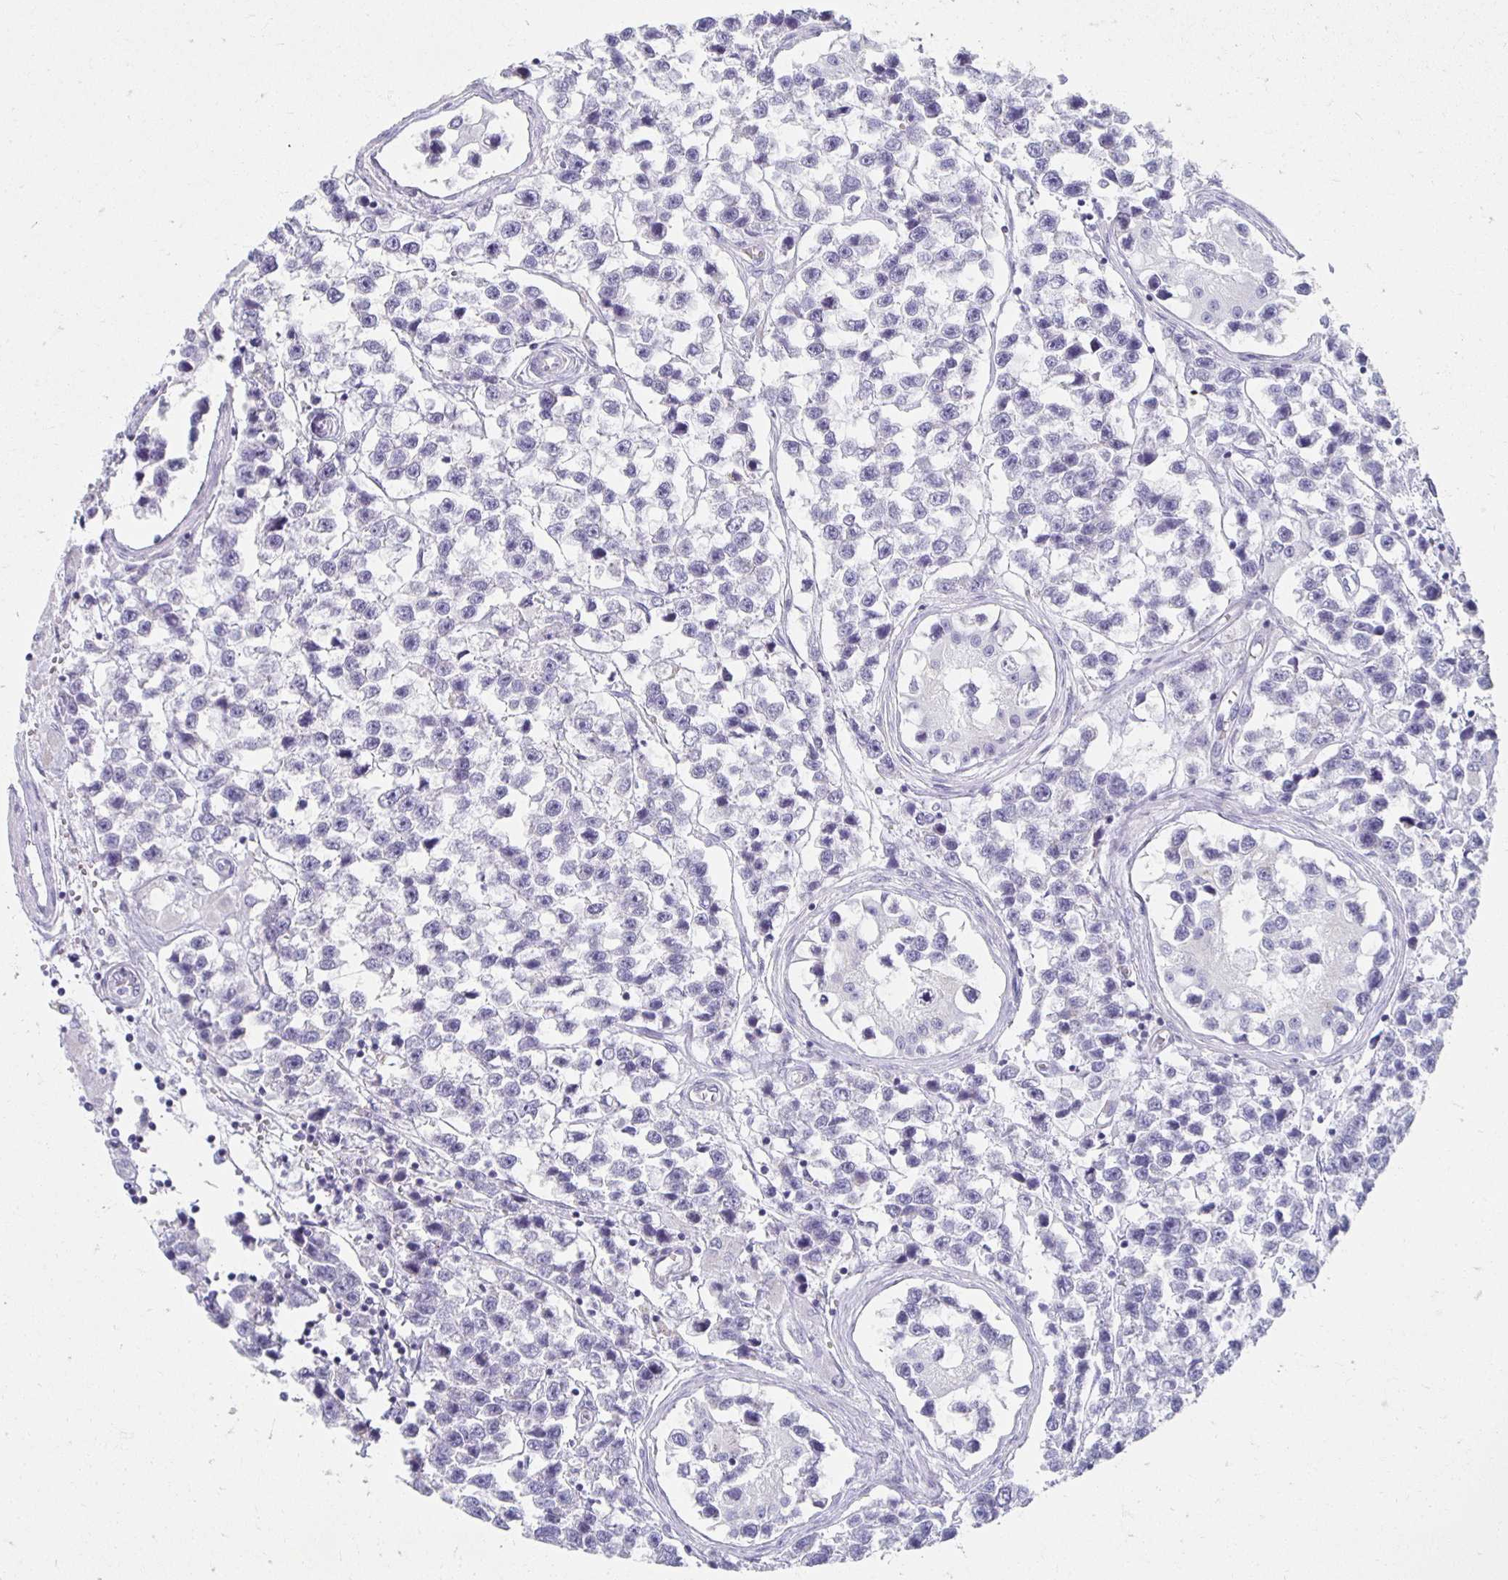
{"staining": {"intensity": "negative", "quantity": "none", "location": "none"}, "tissue": "testis cancer", "cell_type": "Tumor cells", "image_type": "cancer", "snomed": [{"axis": "morphology", "description": "Seminoma, NOS"}, {"axis": "topography", "description": "Testis"}], "caption": "Immunohistochemistry of testis cancer displays no expression in tumor cells.", "gene": "TEX44", "patient": {"sex": "male", "age": 26}}